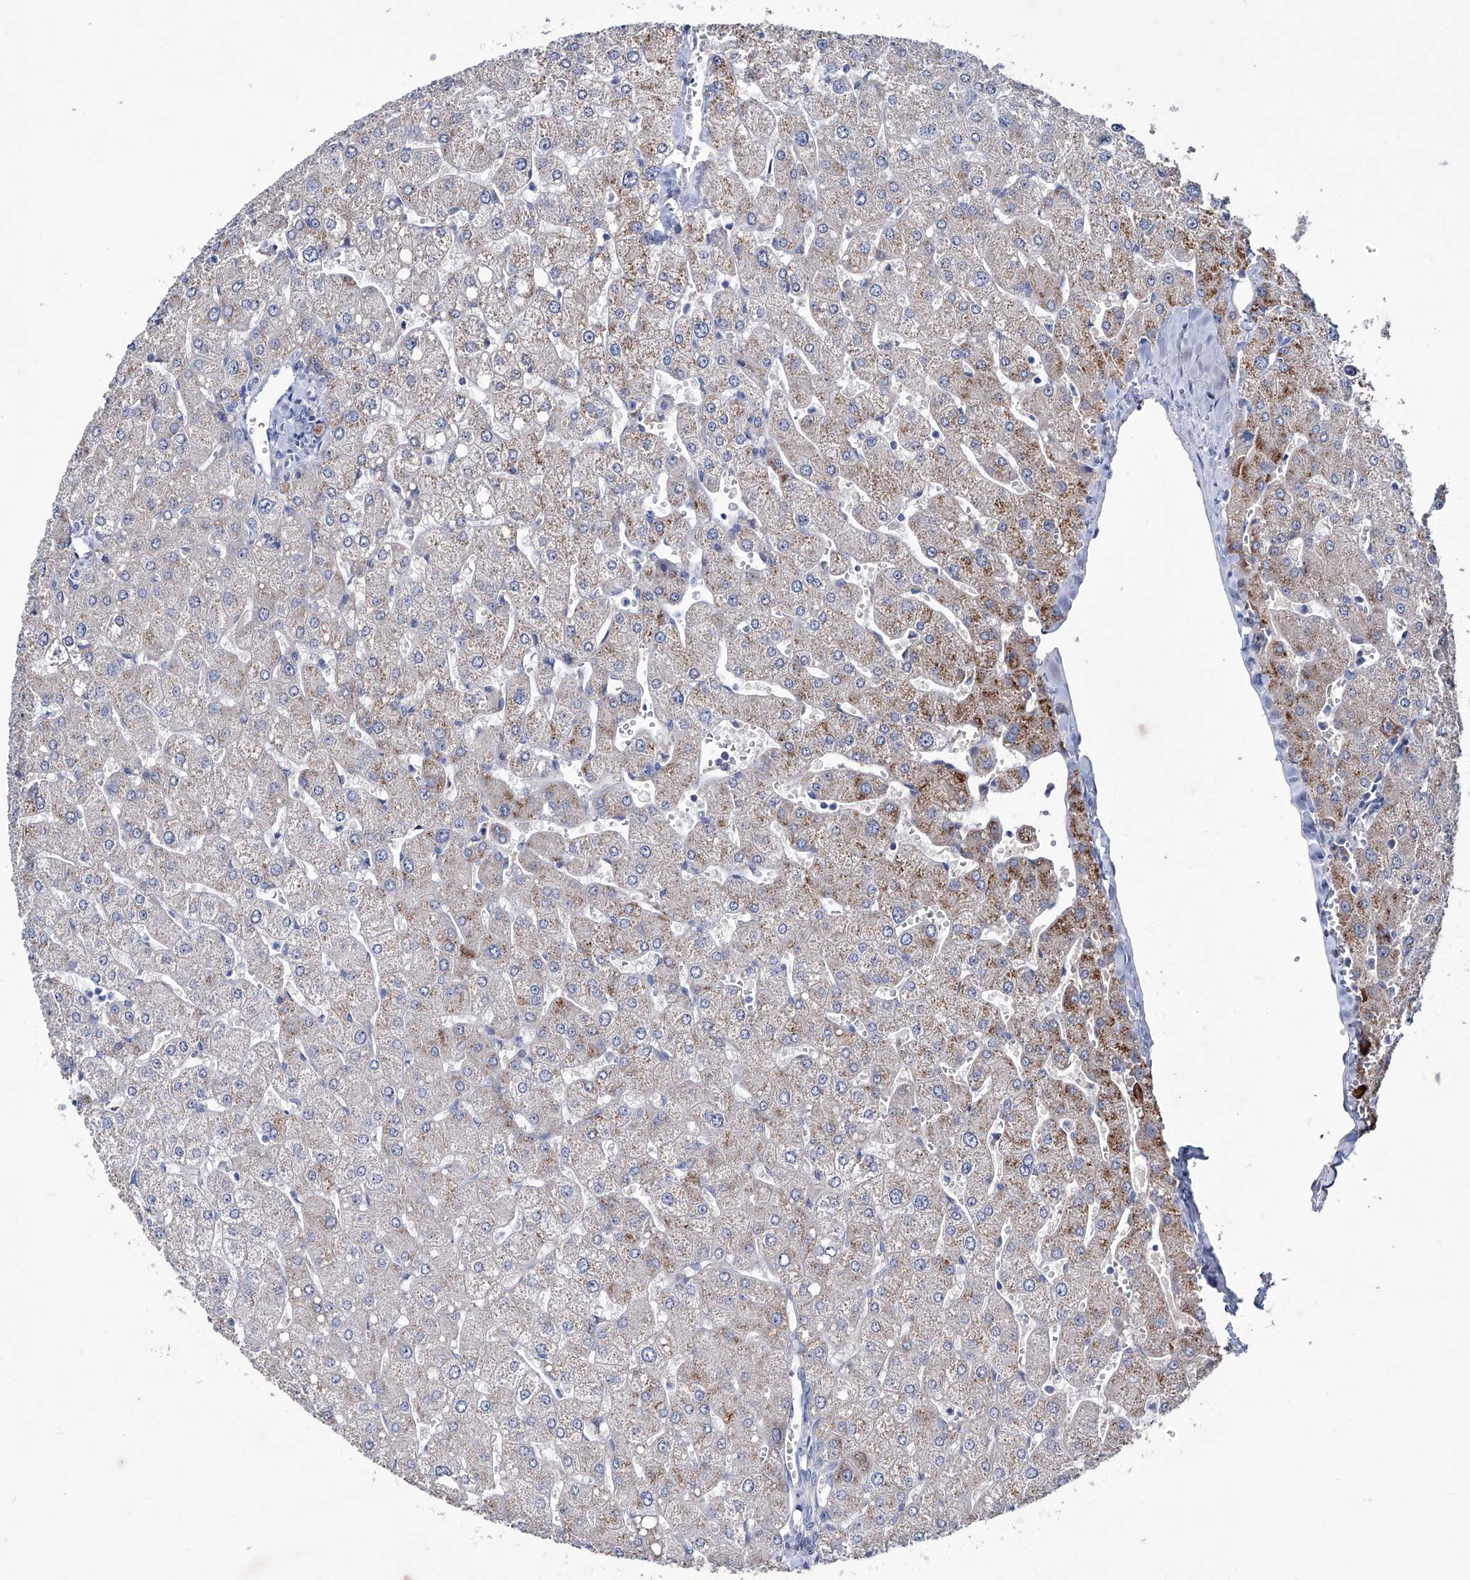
{"staining": {"intensity": "negative", "quantity": "none", "location": "none"}, "tissue": "liver", "cell_type": "Cholangiocytes", "image_type": "normal", "snomed": [{"axis": "morphology", "description": "Normal tissue, NOS"}, {"axis": "topography", "description": "Liver"}], "caption": "Immunohistochemistry (IHC) of benign human liver exhibits no expression in cholangiocytes.", "gene": "KLHL17", "patient": {"sex": "male", "age": 55}}